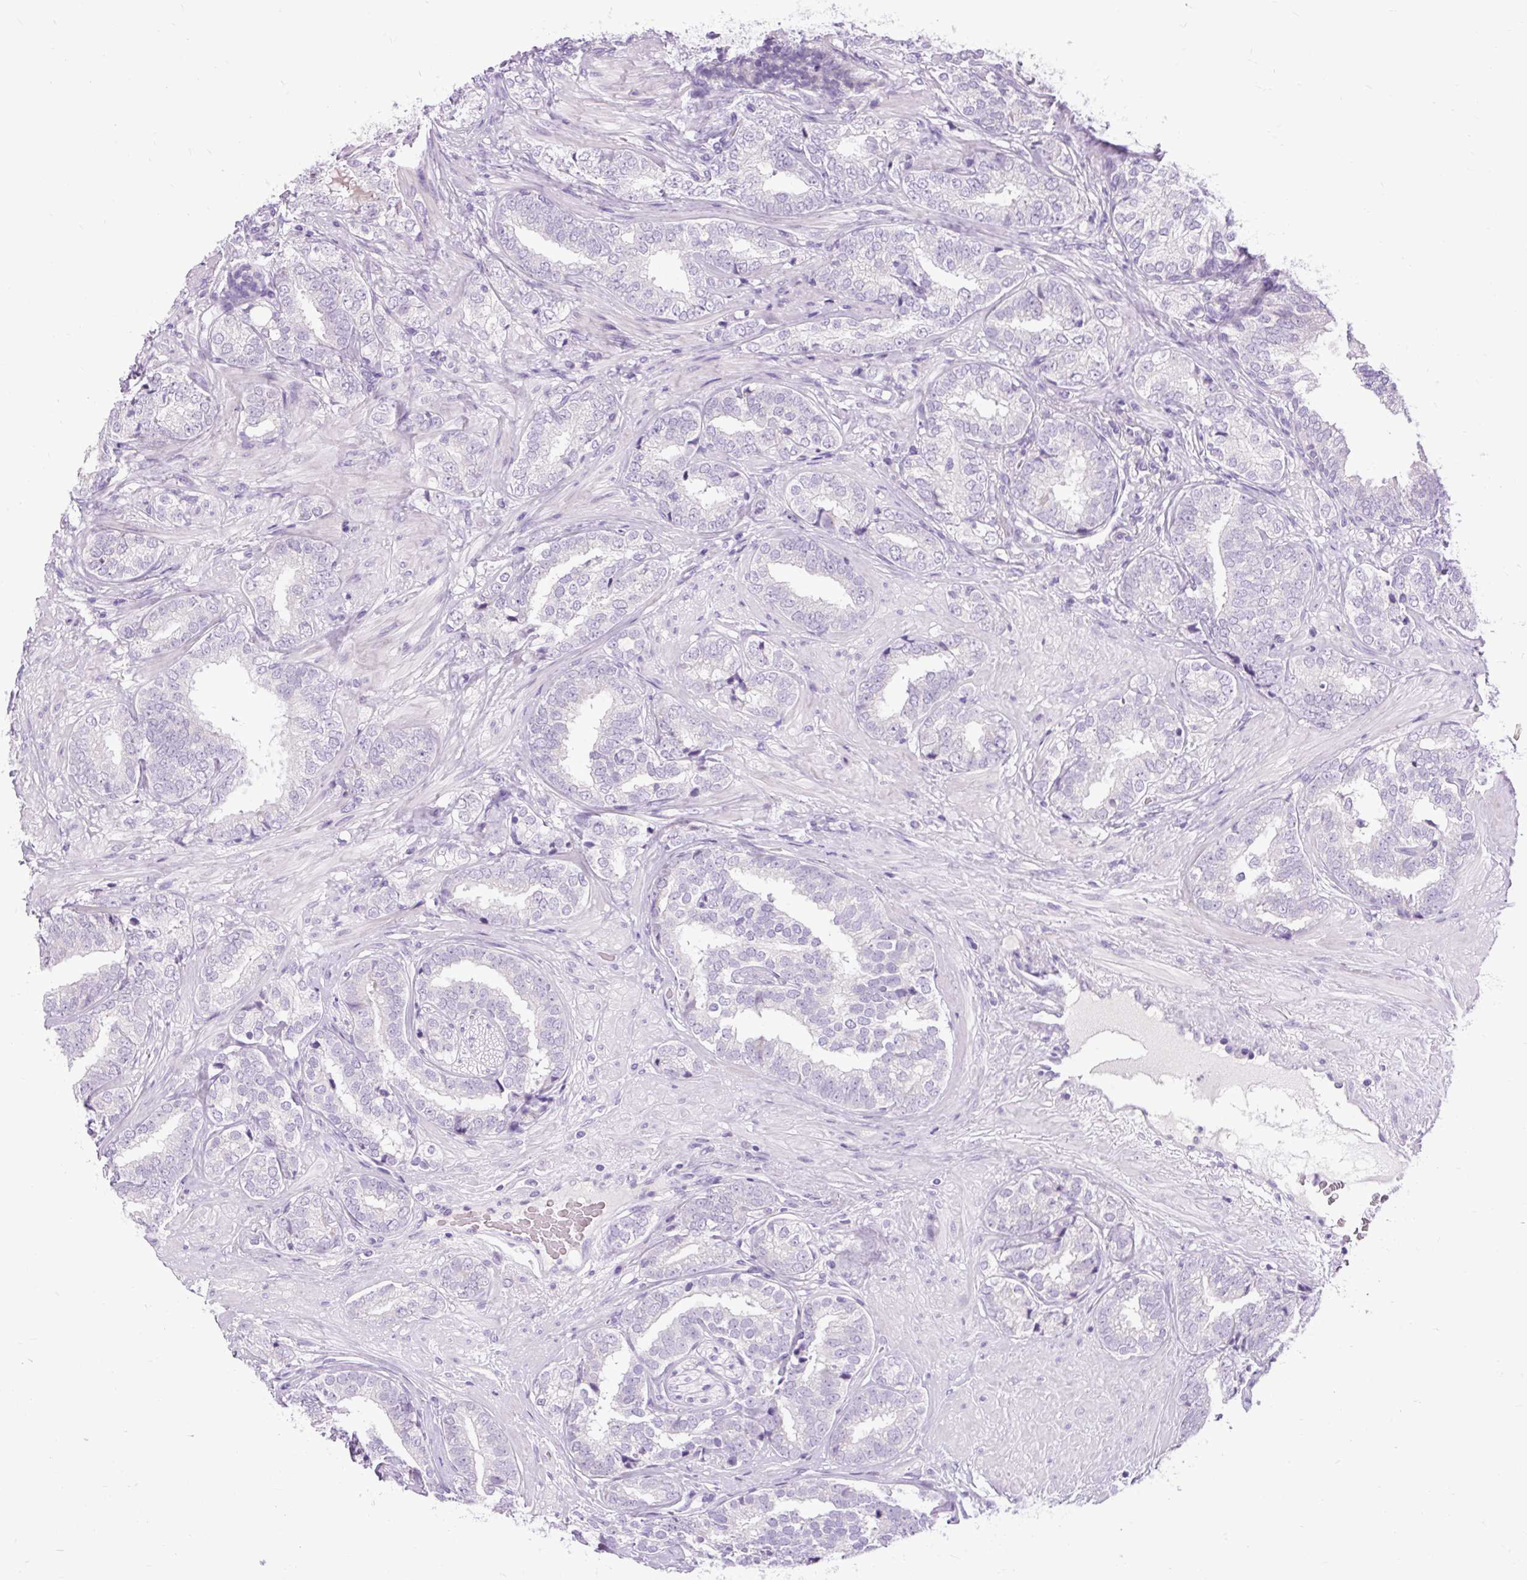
{"staining": {"intensity": "negative", "quantity": "none", "location": "none"}, "tissue": "prostate cancer", "cell_type": "Tumor cells", "image_type": "cancer", "snomed": [{"axis": "morphology", "description": "Adenocarcinoma, High grade"}, {"axis": "topography", "description": "Prostate"}], "caption": "IHC photomicrograph of neoplastic tissue: human prostate high-grade adenocarcinoma stained with DAB (3,3'-diaminobenzidine) demonstrates no significant protein expression in tumor cells.", "gene": "FABP7", "patient": {"sex": "male", "age": 72}}